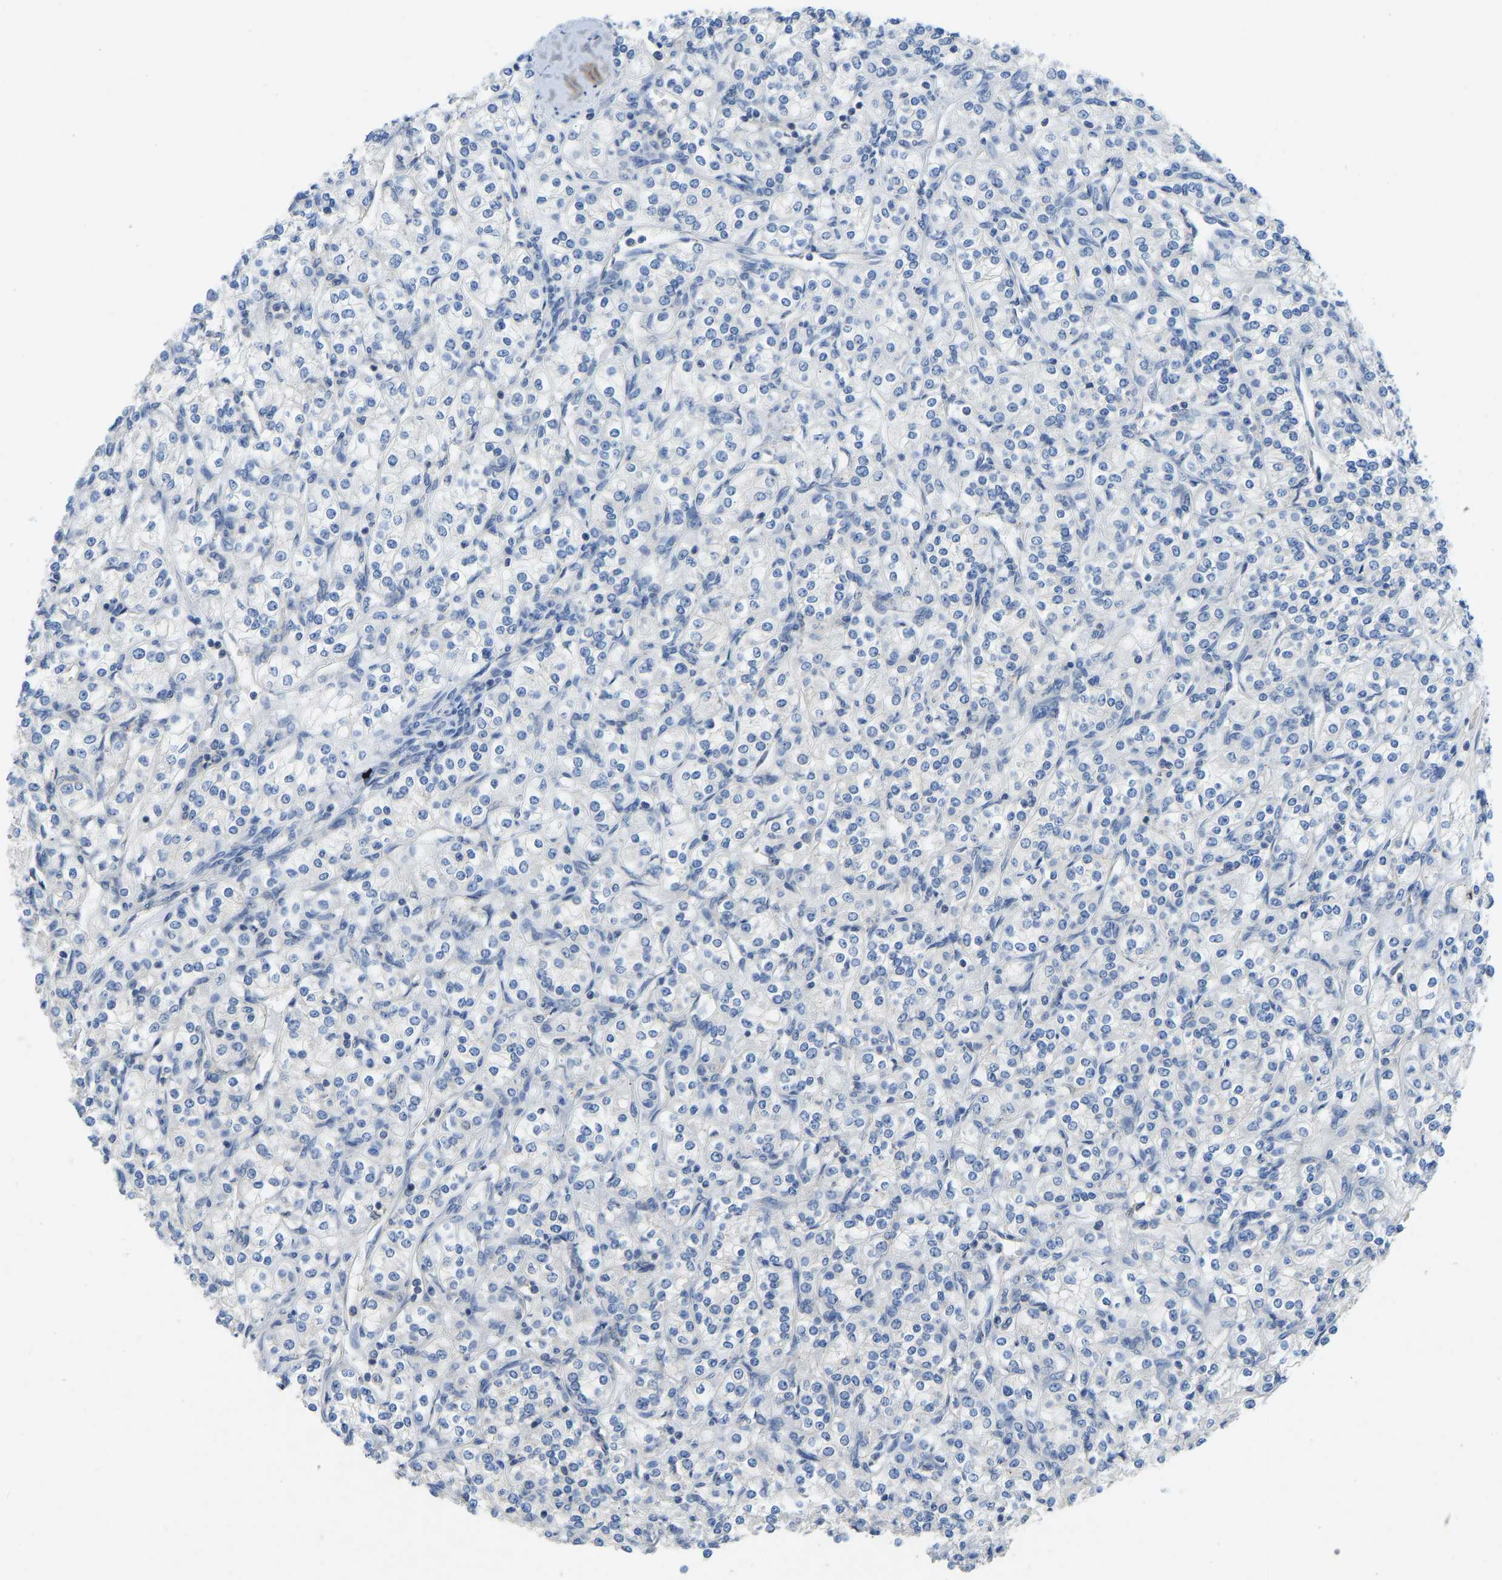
{"staining": {"intensity": "negative", "quantity": "none", "location": "none"}, "tissue": "renal cancer", "cell_type": "Tumor cells", "image_type": "cancer", "snomed": [{"axis": "morphology", "description": "Adenocarcinoma, NOS"}, {"axis": "topography", "description": "Kidney"}], "caption": "High magnification brightfield microscopy of renal cancer stained with DAB (brown) and counterstained with hematoxylin (blue): tumor cells show no significant staining.", "gene": "NDRG3", "patient": {"sex": "male", "age": 77}}